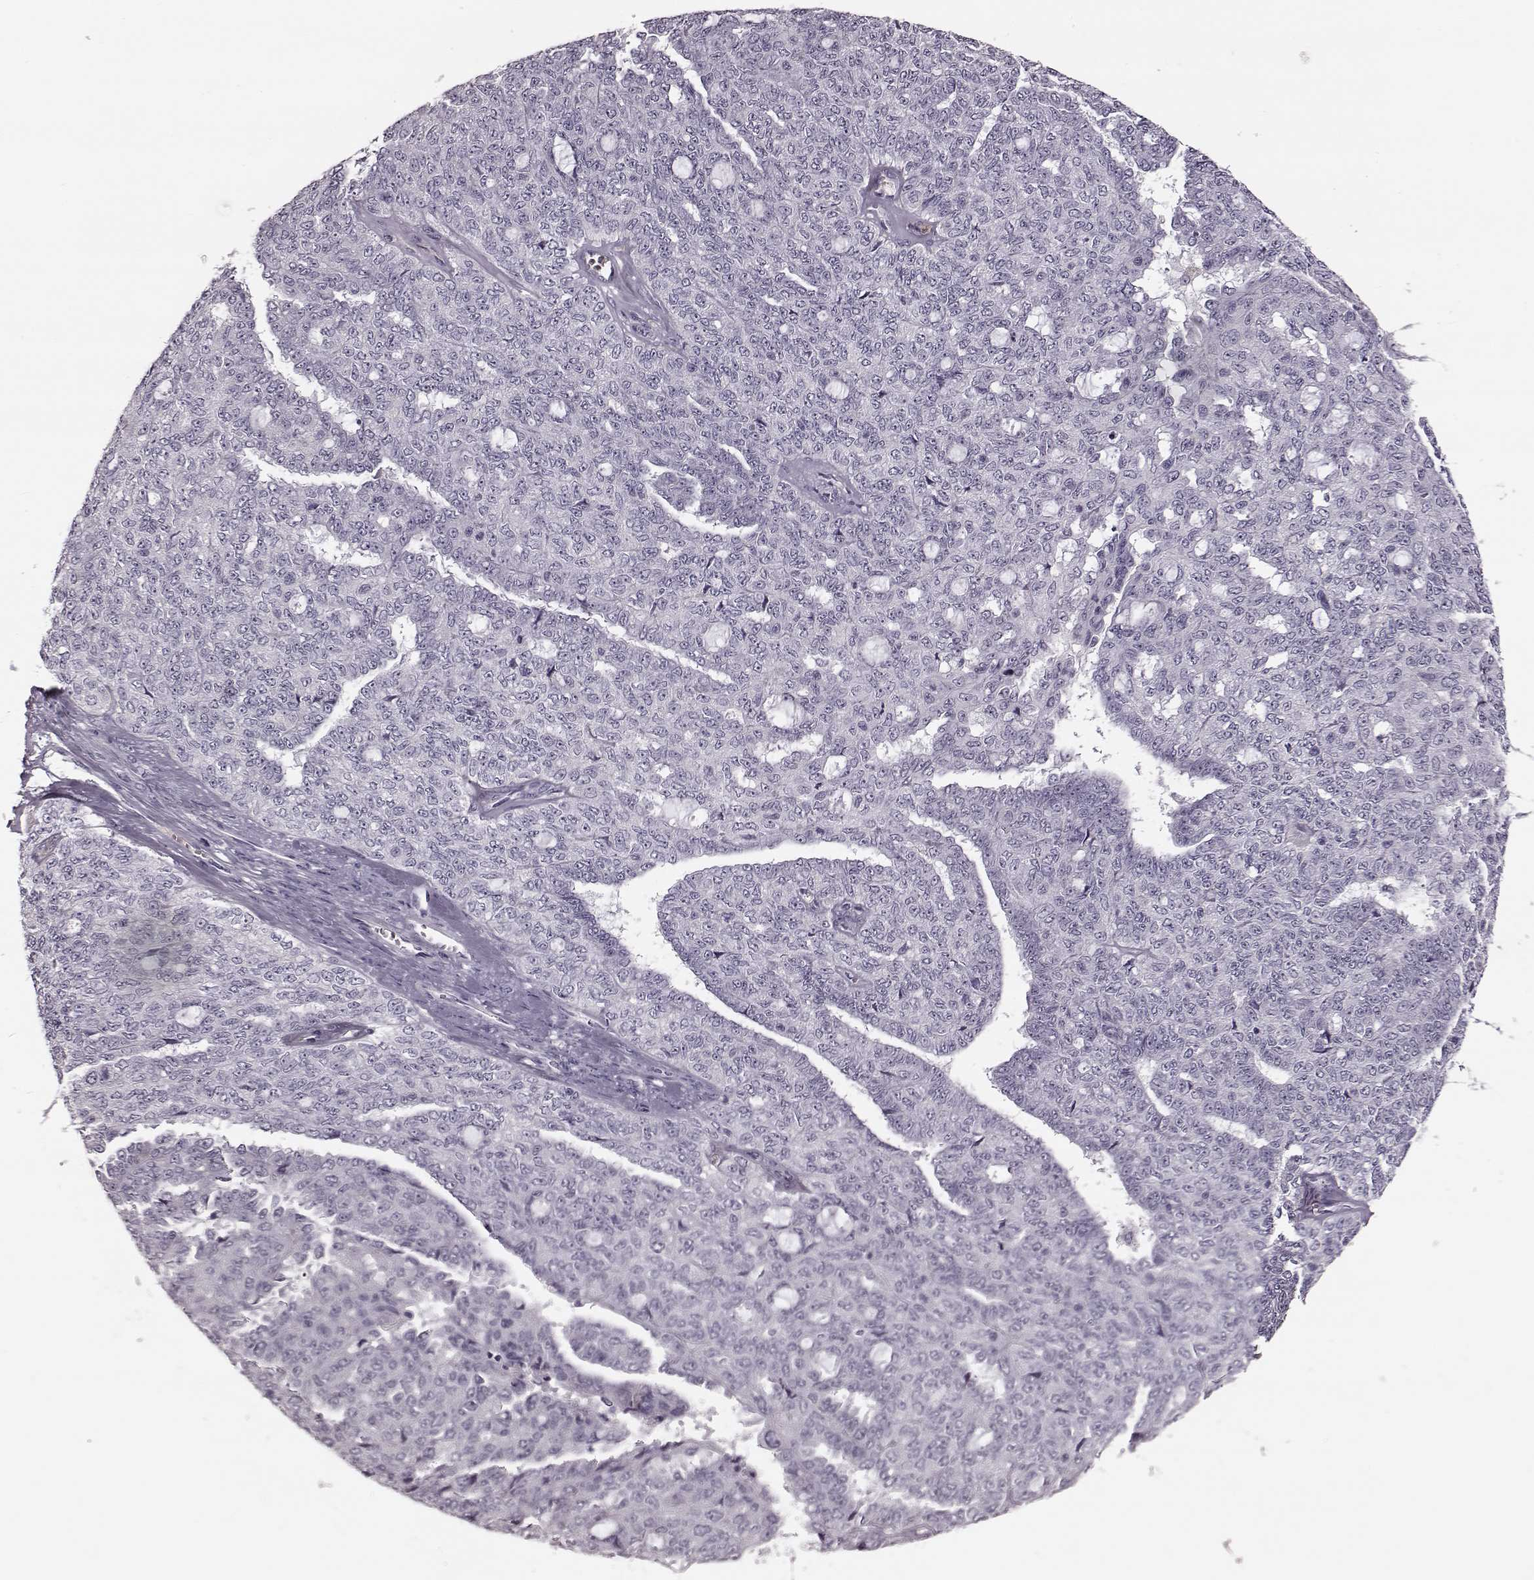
{"staining": {"intensity": "negative", "quantity": "none", "location": "none"}, "tissue": "ovarian cancer", "cell_type": "Tumor cells", "image_type": "cancer", "snomed": [{"axis": "morphology", "description": "Cystadenocarcinoma, serous, NOS"}, {"axis": "topography", "description": "Ovary"}], "caption": "Immunohistochemistry histopathology image of serous cystadenocarcinoma (ovarian) stained for a protein (brown), which exhibits no expression in tumor cells.", "gene": "ZNF433", "patient": {"sex": "female", "age": 71}}